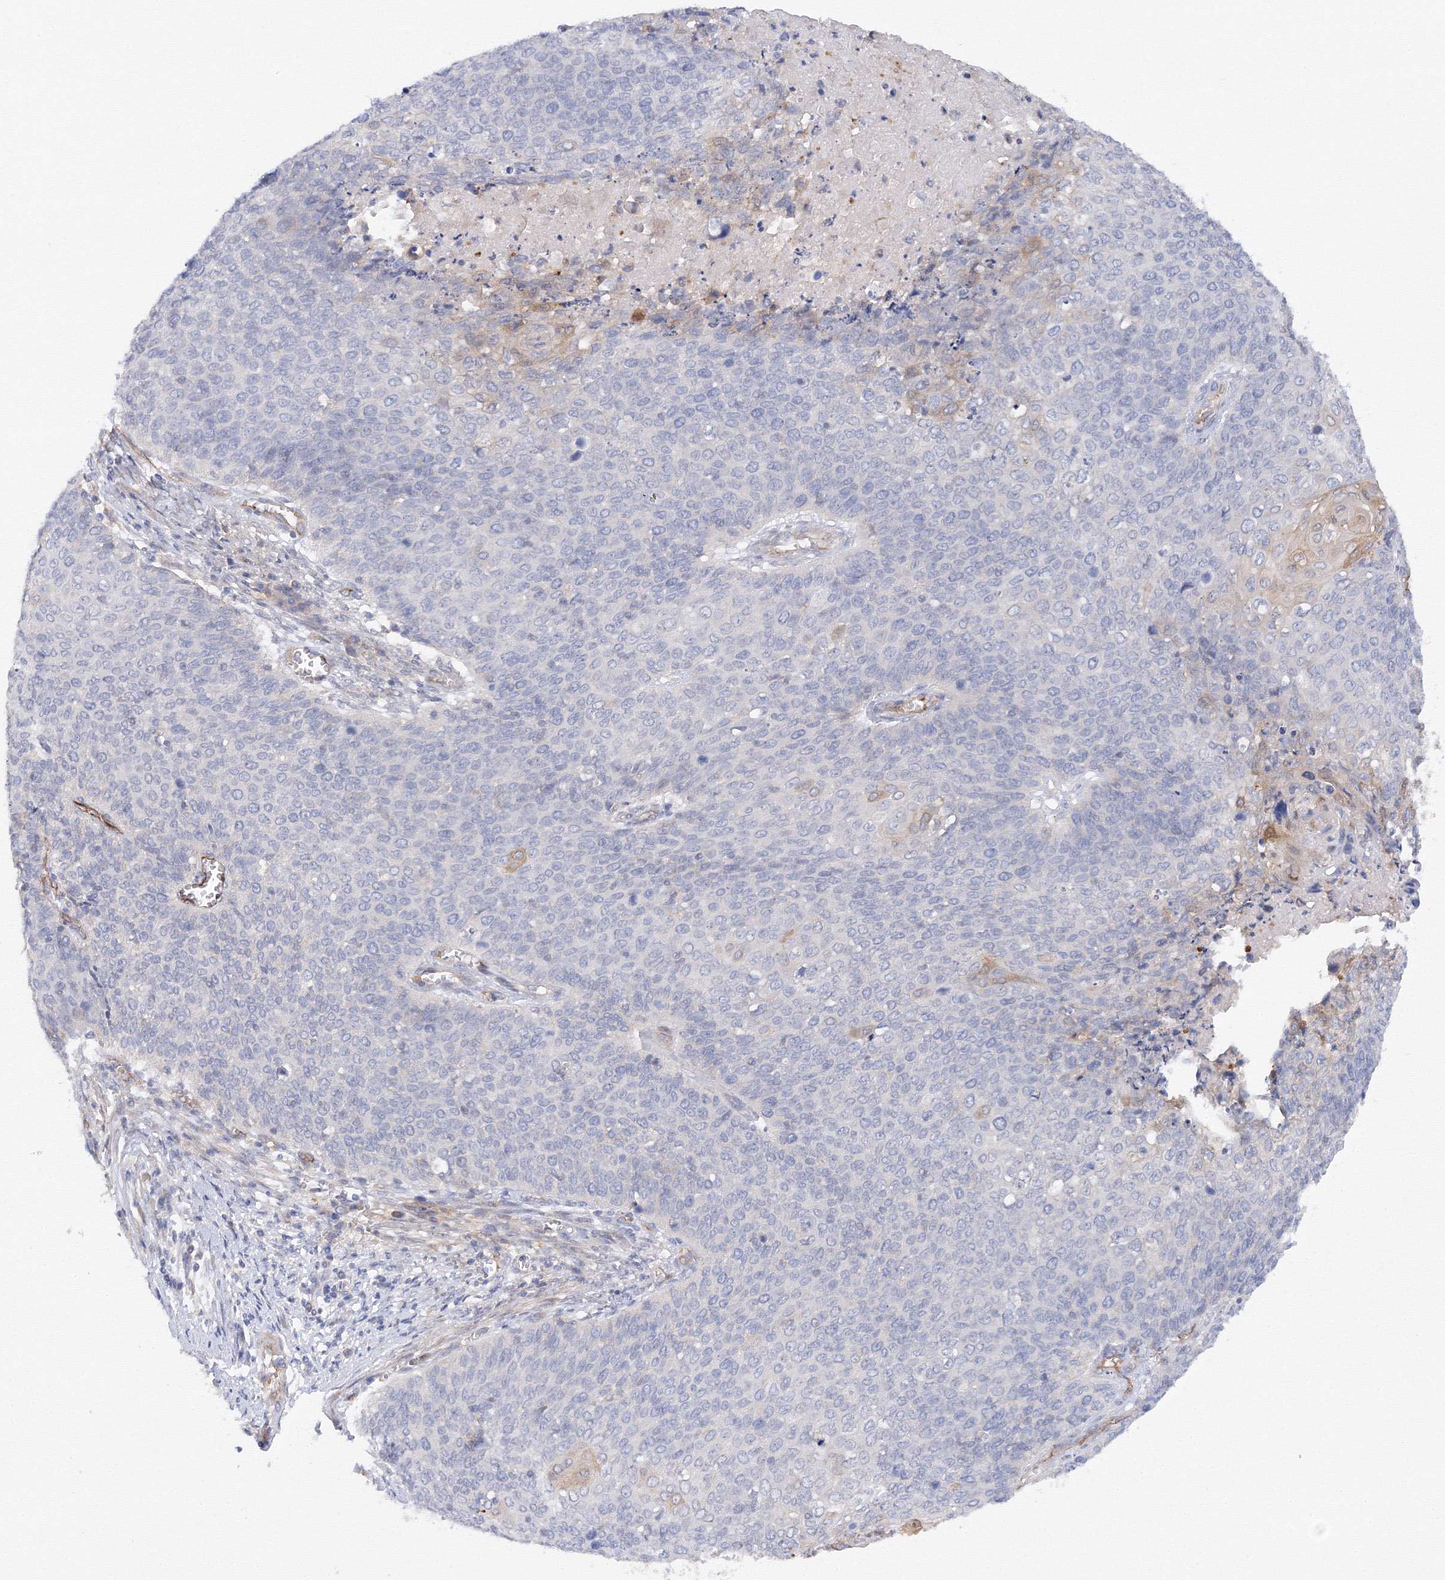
{"staining": {"intensity": "moderate", "quantity": "<25%", "location": "cytoplasmic/membranous"}, "tissue": "cervical cancer", "cell_type": "Tumor cells", "image_type": "cancer", "snomed": [{"axis": "morphology", "description": "Squamous cell carcinoma, NOS"}, {"axis": "topography", "description": "Cervix"}], "caption": "A high-resolution photomicrograph shows immunohistochemistry staining of squamous cell carcinoma (cervical), which displays moderate cytoplasmic/membranous expression in about <25% of tumor cells.", "gene": "DIS3L2", "patient": {"sex": "female", "age": 39}}